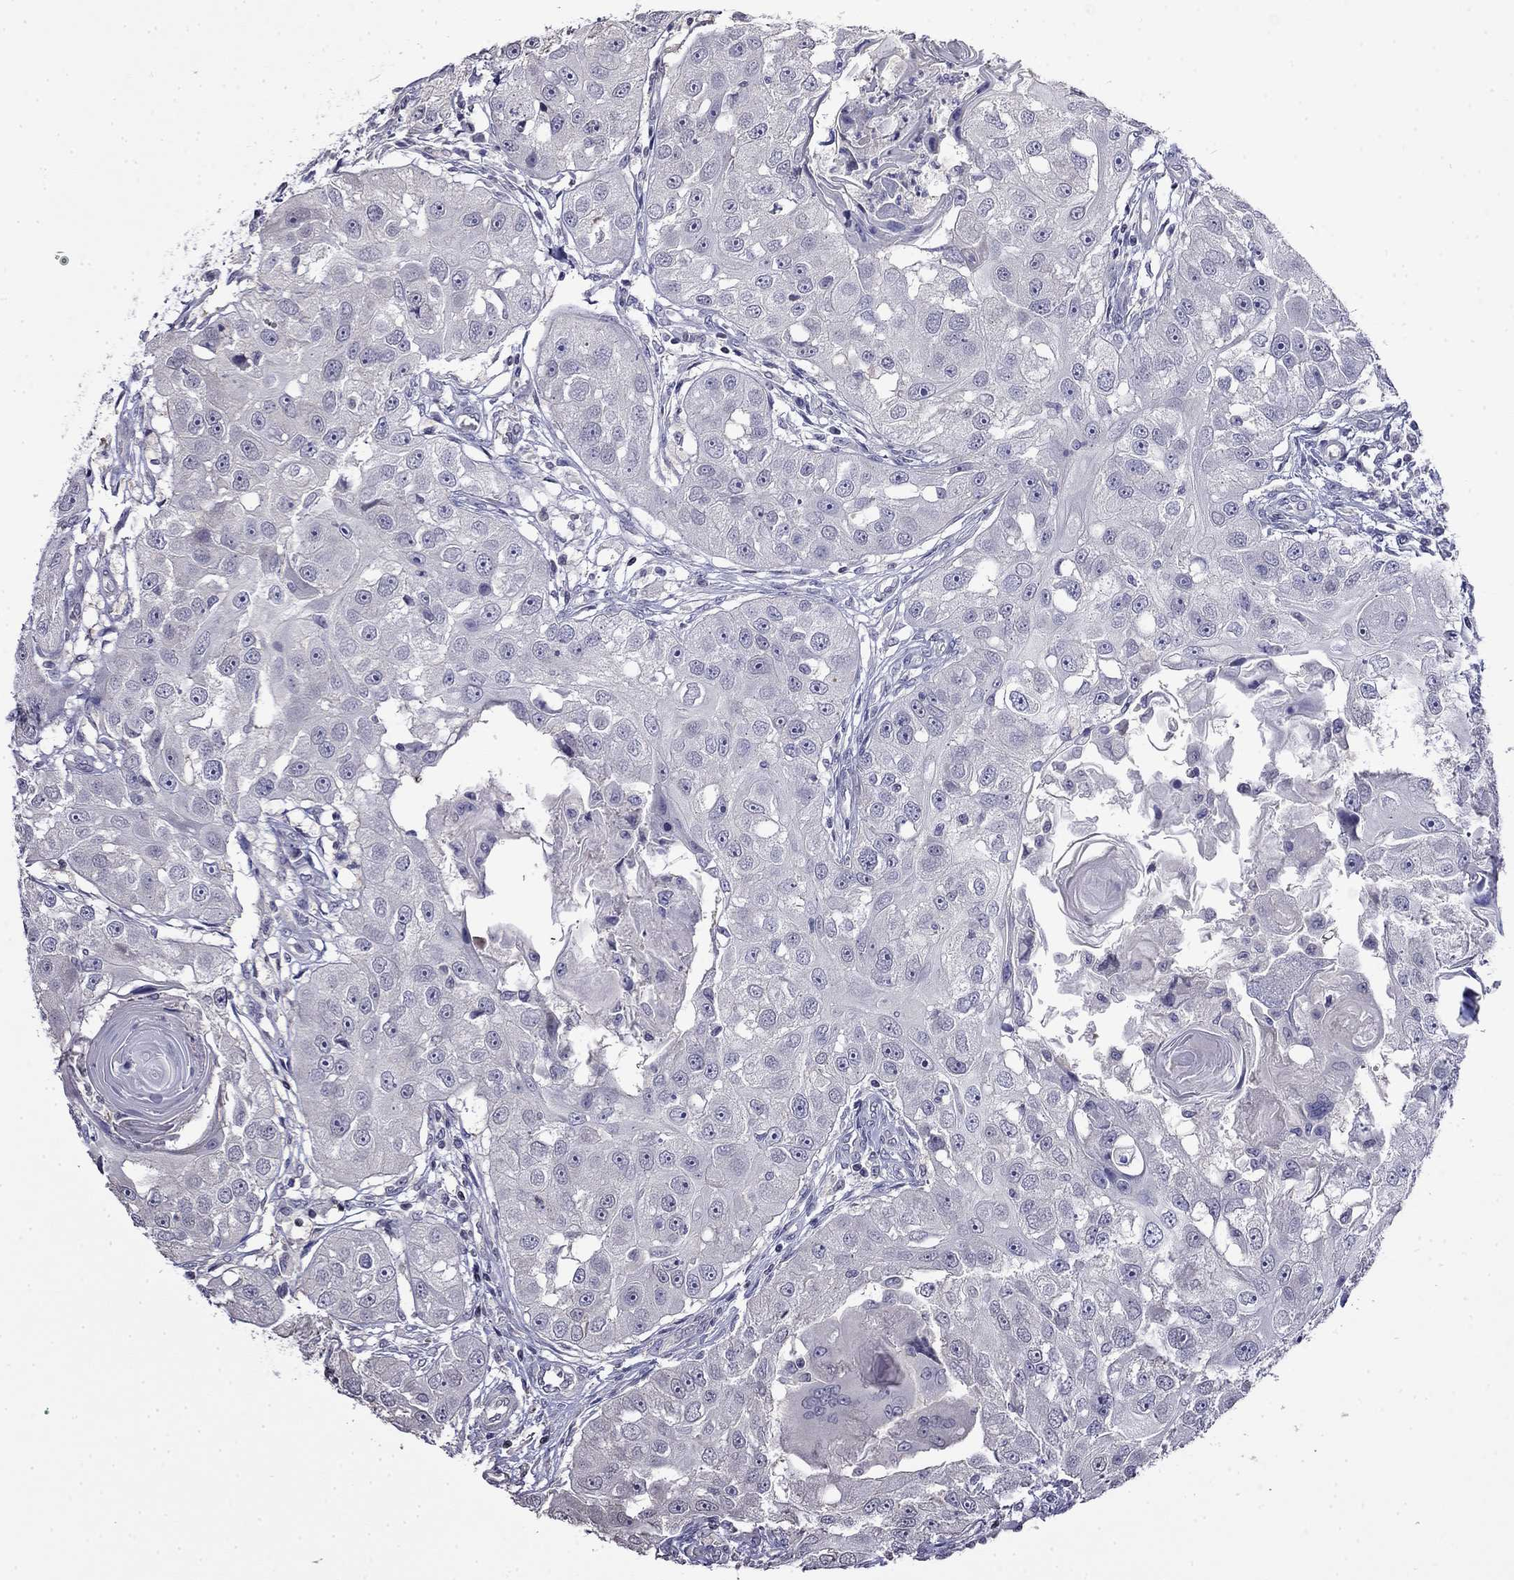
{"staining": {"intensity": "negative", "quantity": "none", "location": "none"}, "tissue": "head and neck cancer", "cell_type": "Tumor cells", "image_type": "cancer", "snomed": [{"axis": "morphology", "description": "Squamous cell carcinoma, NOS"}, {"axis": "topography", "description": "Head-Neck"}], "caption": "The IHC photomicrograph has no significant expression in tumor cells of head and neck squamous cell carcinoma tissue.", "gene": "GUCA1B", "patient": {"sex": "male", "age": 51}}